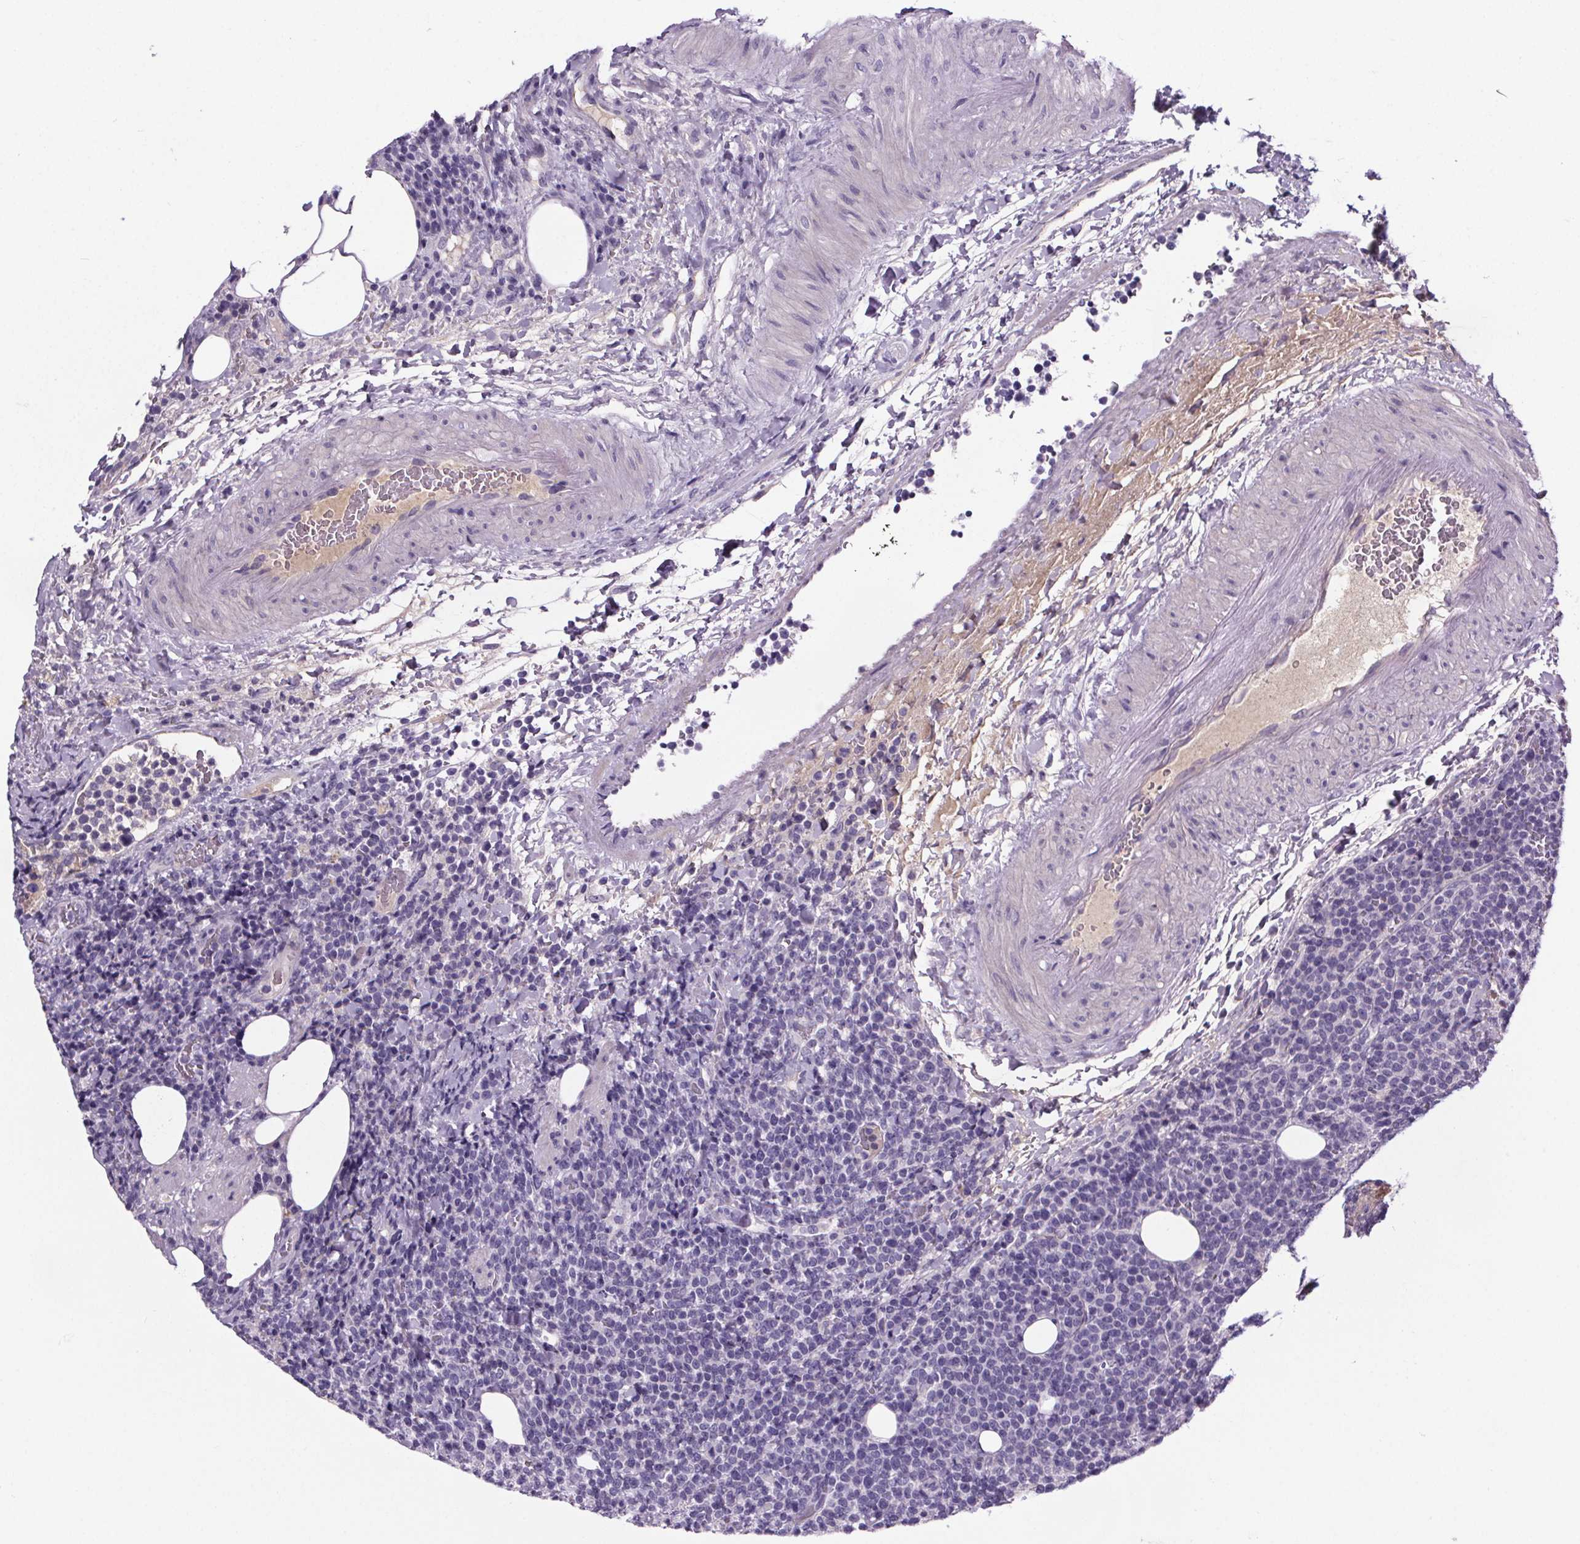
{"staining": {"intensity": "negative", "quantity": "none", "location": "none"}, "tissue": "lymphoma", "cell_type": "Tumor cells", "image_type": "cancer", "snomed": [{"axis": "morphology", "description": "Malignant lymphoma, non-Hodgkin's type, High grade"}, {"axis": "topography", "description": "Lymph node"}], "caption": "There is no significant staining in tumor cells of lymphoma.", "gene": "CUBN", "patient": {"sex": "male", "age": 61}}